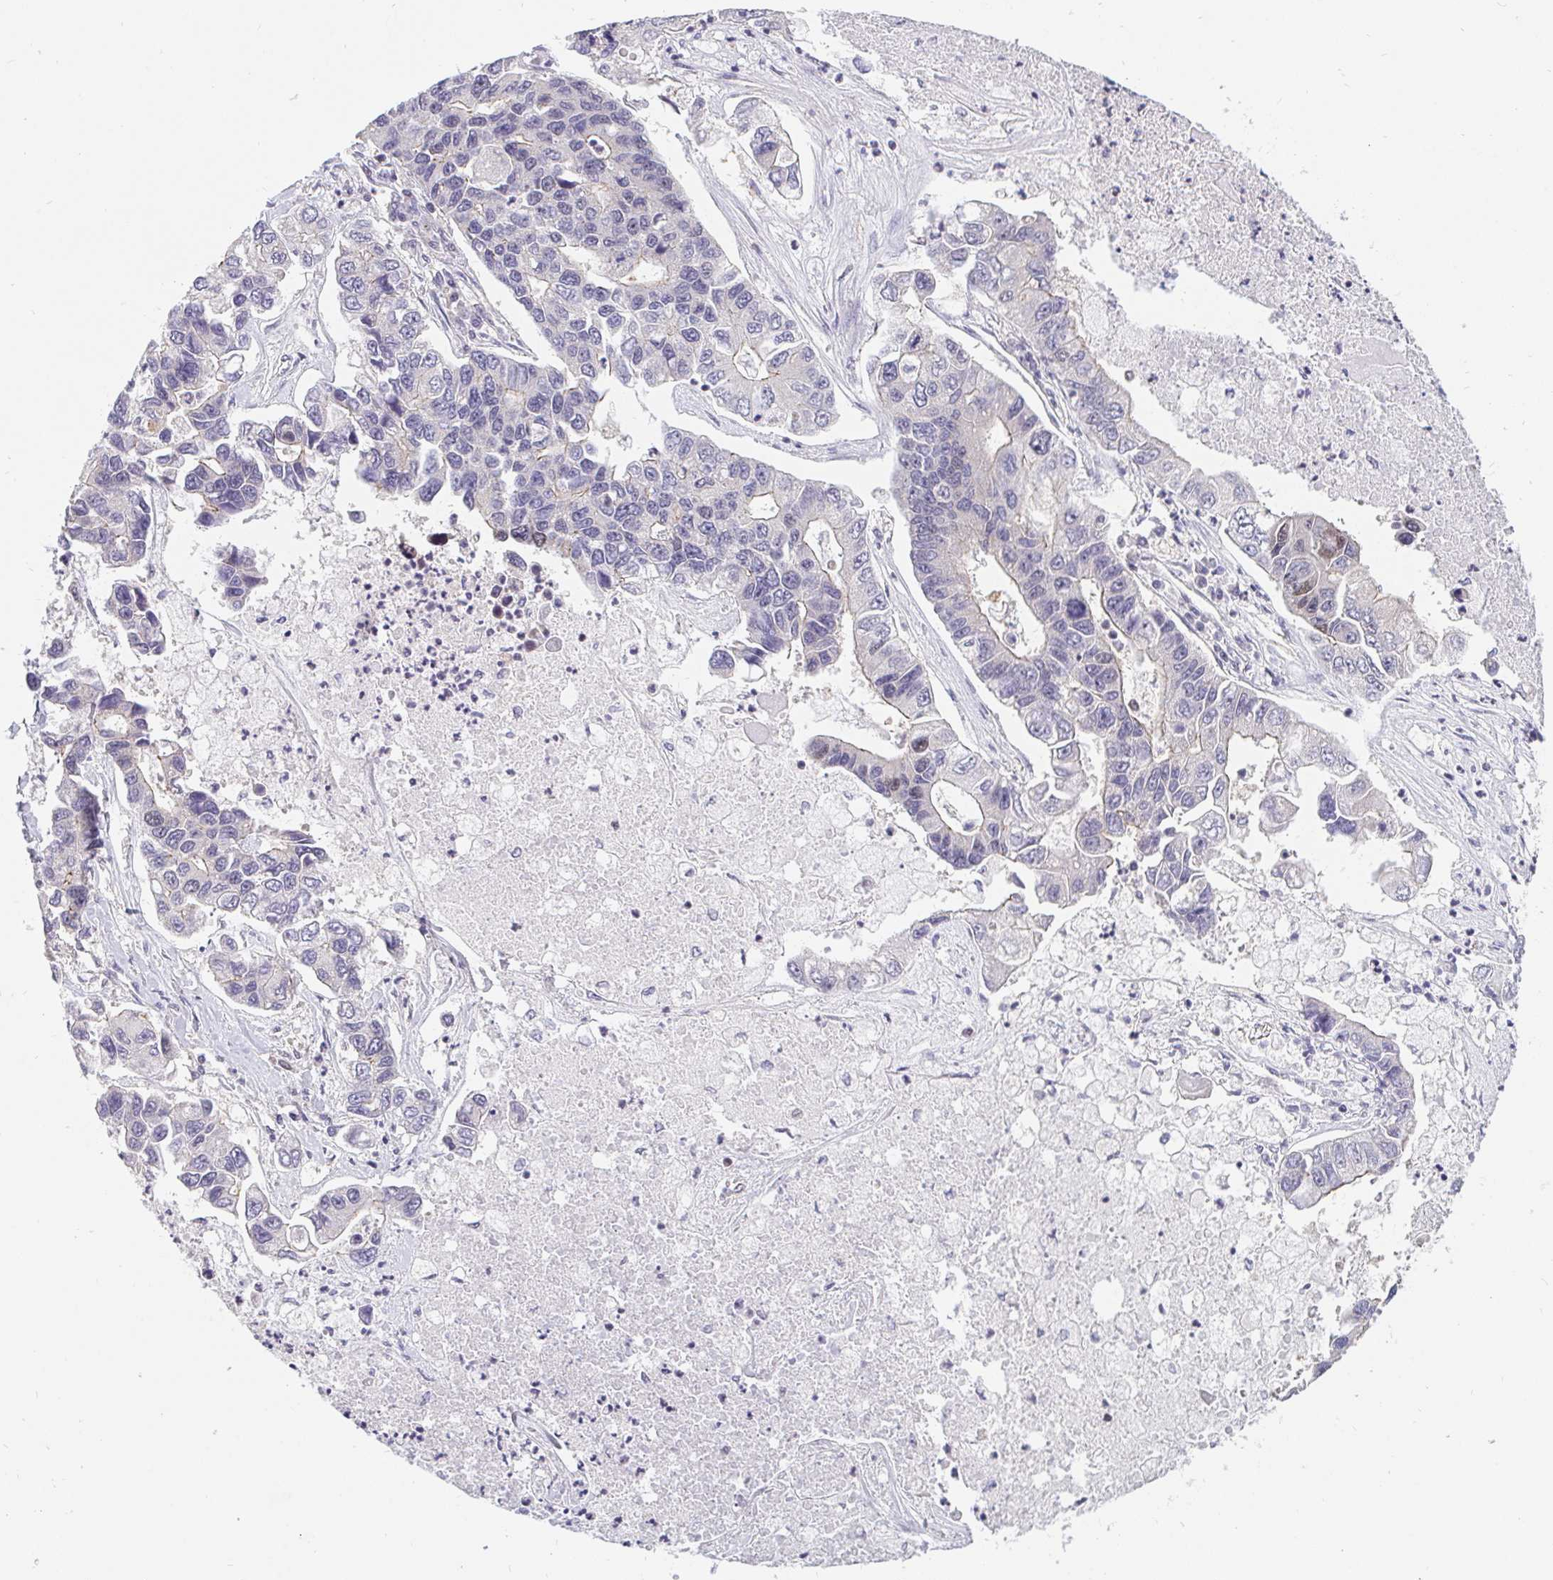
{"staining": {"intensity": "weak", "quantity": "<25%", "location": "nuclear"}, "tissue": "lung cancer", "cell_type": "Tumor cells", "image_type": "cancer", "snomed": [{"axis": "morphology", "description": "Adenocarcinoma, NOS"}, {"axis": "topography", "description": "Bronchus"}, {"axis": "topography", "description": "Lung"}], "caption": "This is an immunohistochemistry (IHC) histopathology image of human lung cancer. There is no staining in tumor cells.", "gene": "POU2F1", "patient": {"sex": "female", "age": 51}}